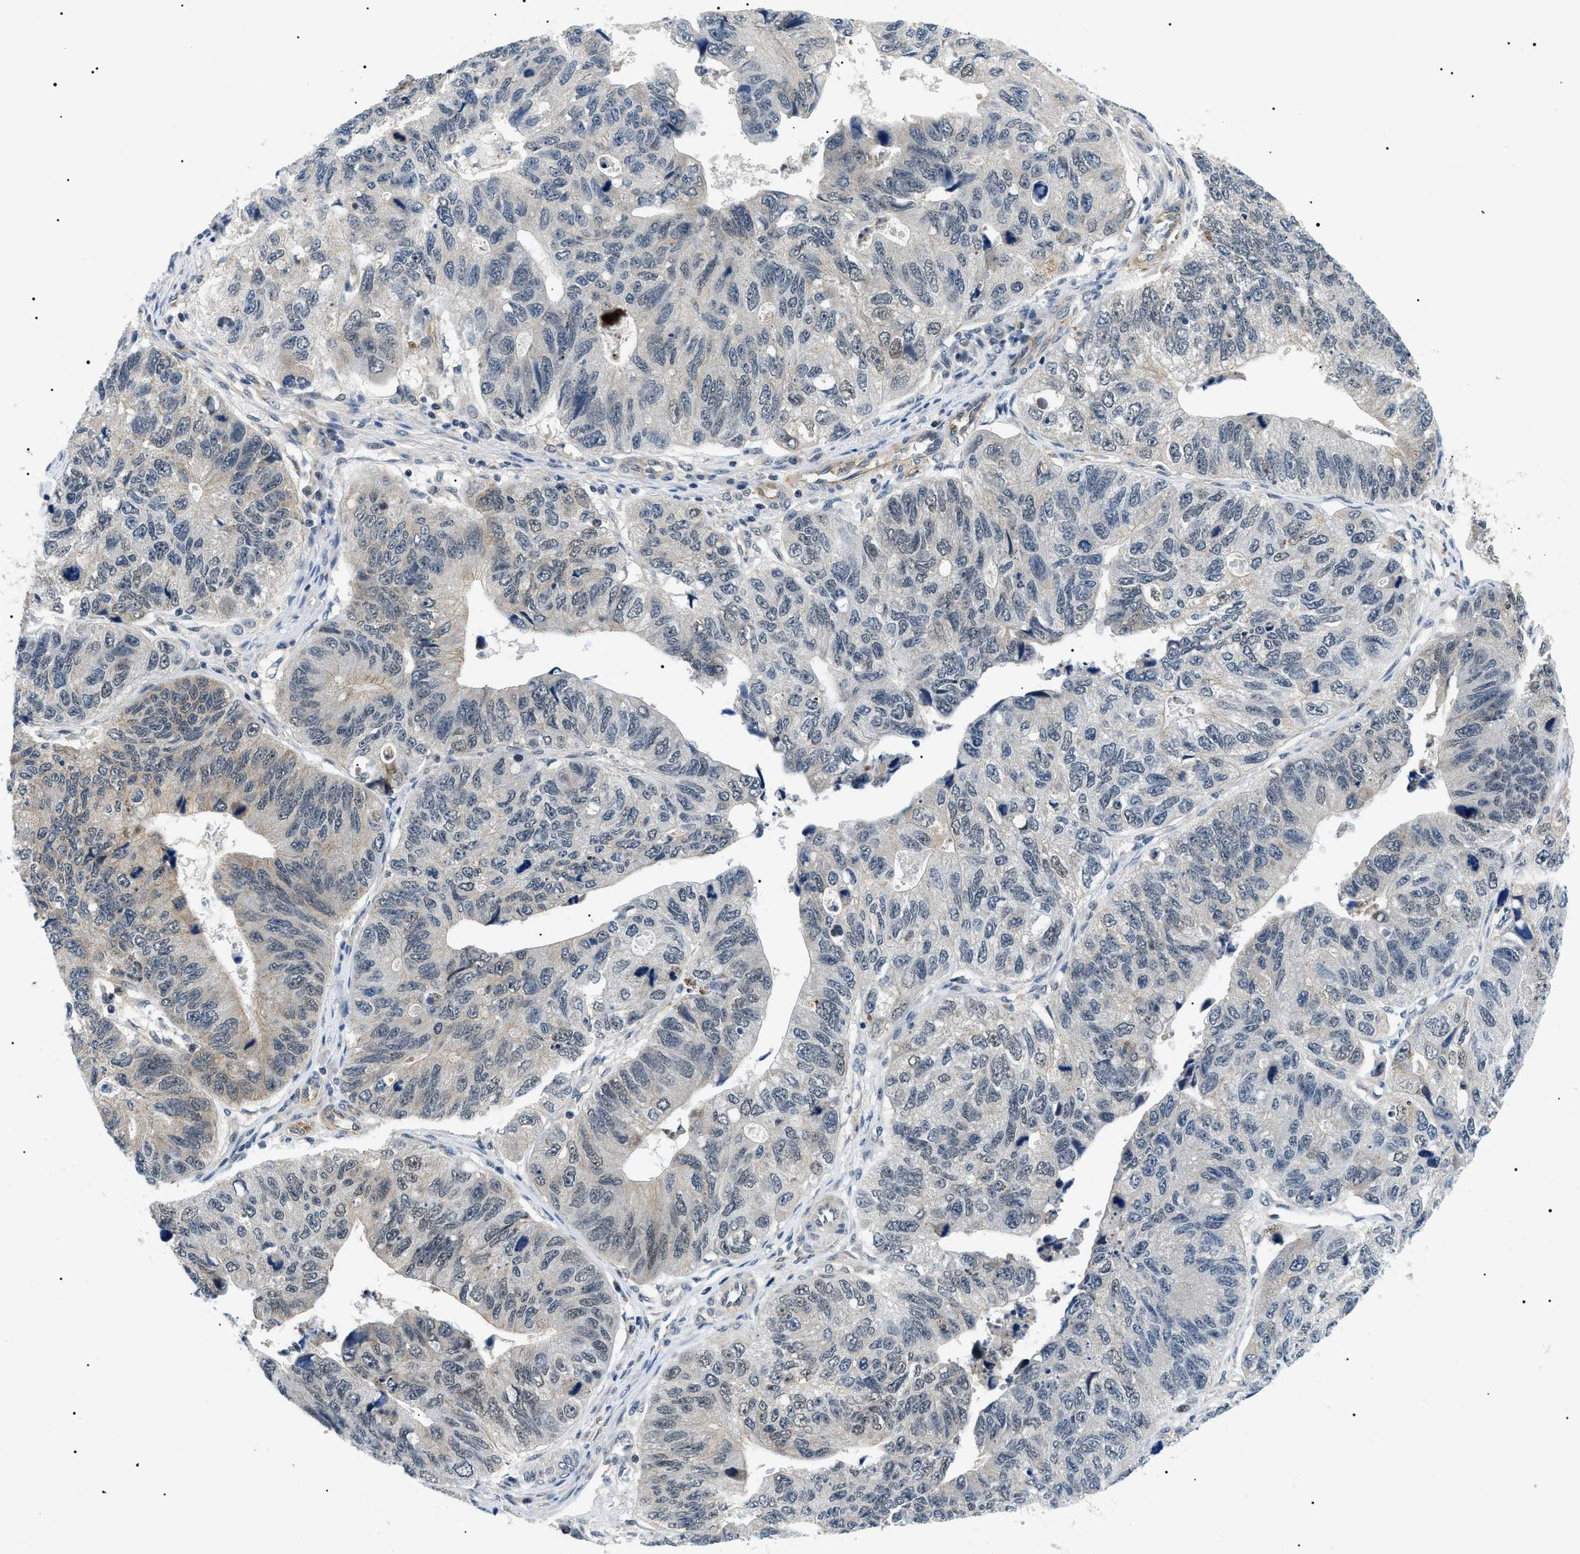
{"staining": {"intensity": "strong", "quantity": ">75%", "location": "nuclear"}, "tissue": "stomach cancer", "cell_type": "Tumor cells", "image_type": "cancer", "snomed": [{"axis": "morphology", "description": "Adenocarcinoma, NOS"}, {"axis": "topography", "description": "Stomach"}], "caption": "About >75% of tumor cells in human adenocarcinoma (stomach) reveal strong nuclear protein staining as visualized by brown immunohistochemical staining.", "gene": "RBM15", "patient": {"sex": "male", "age": 59}}